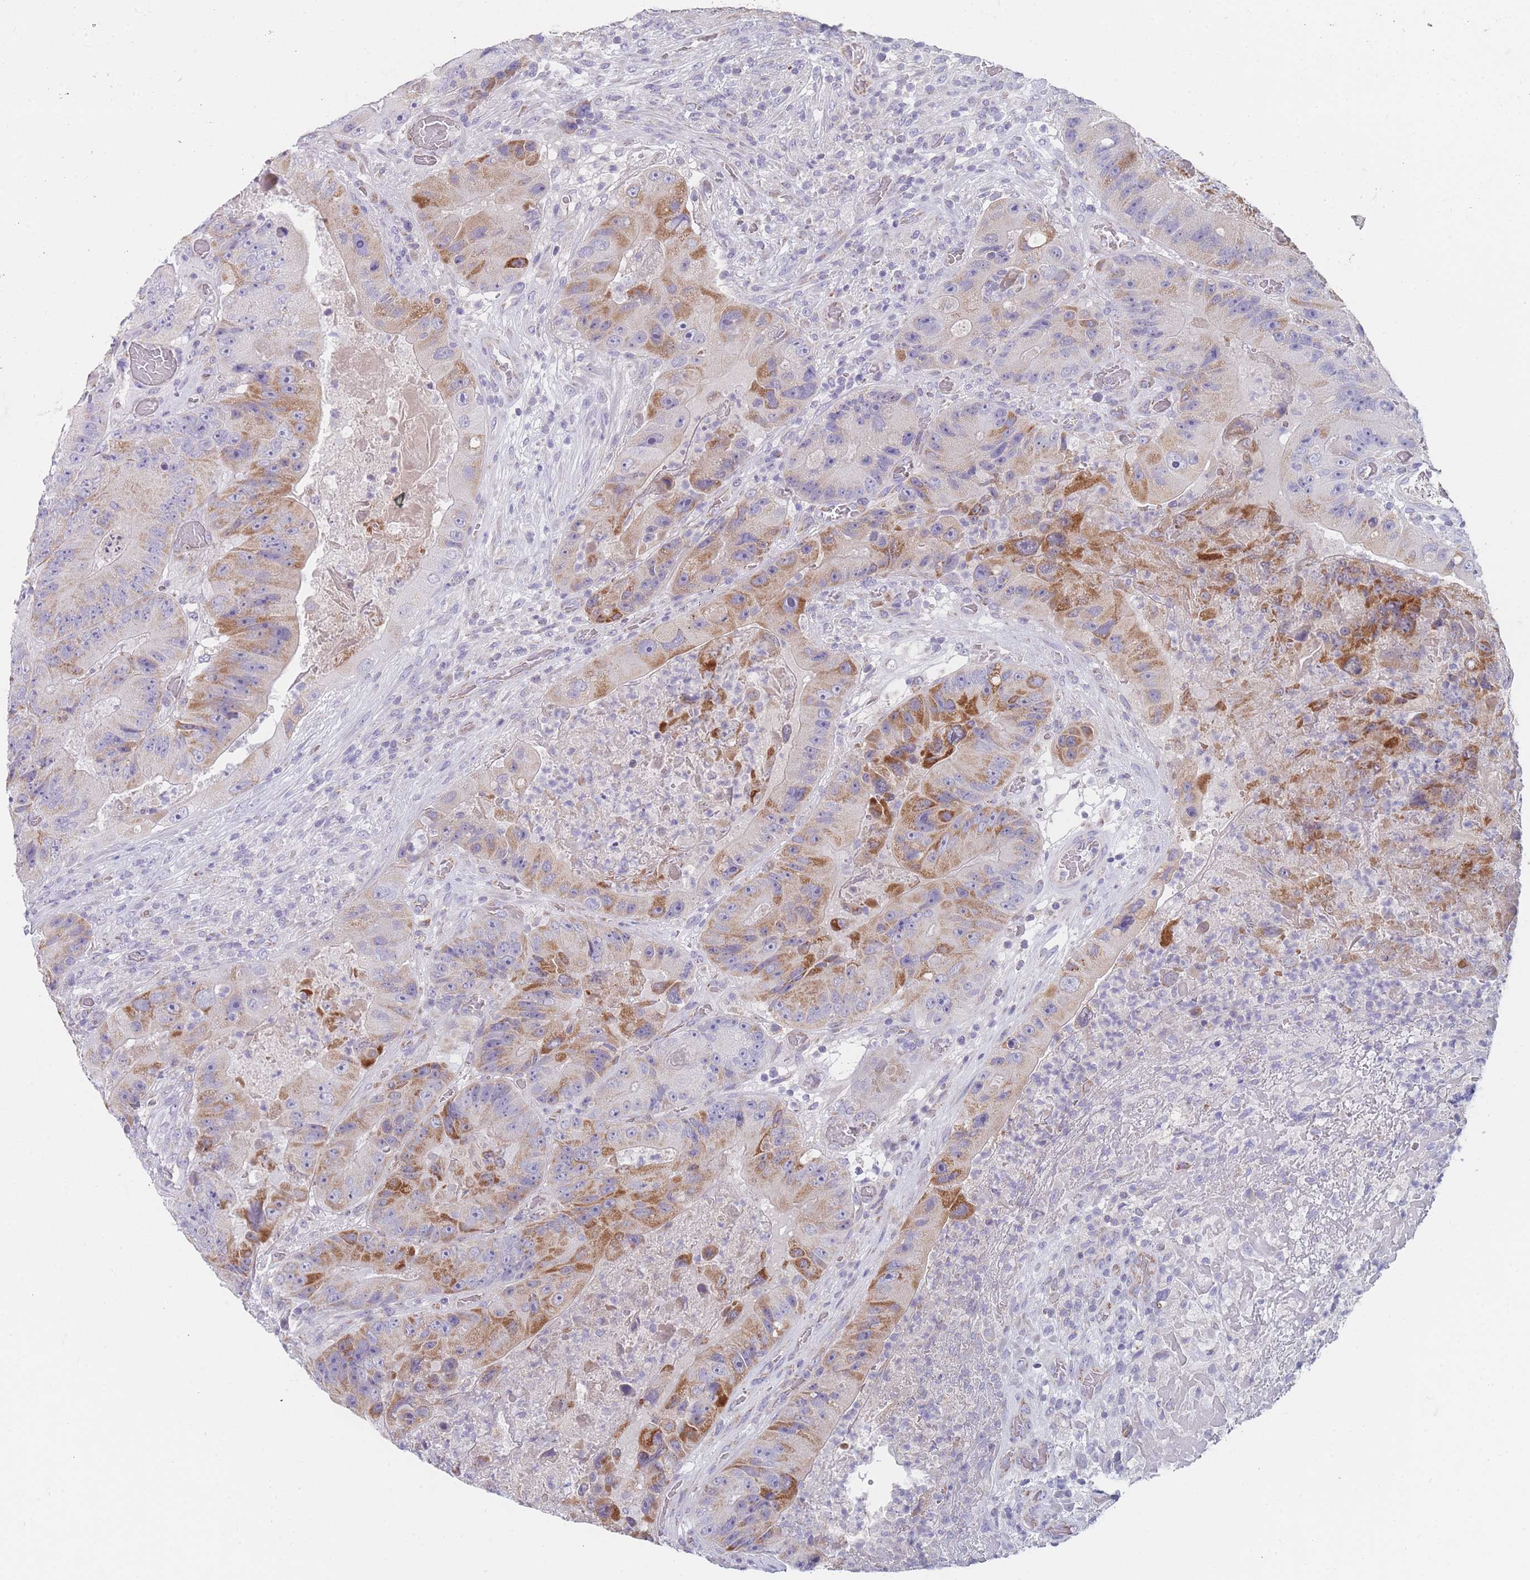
{"staining": {"intensity": "moderate", "quantity": ">75%", "location": "cytoplasmic/membranous"}, "tissue": "colorectal cancer", "cell_type": "Tumor cells", "image_type": "cancer", "snomed": [{"axis": "morphology", "description": "Adenocarcinoma, NOS"}, {"axis": "topography", "description": "Colon"}], "caption": "Immunohistochemistry of colorectal cancer (adenocarcinoma) reveals medium levels of moderate cytoplasmic/membranous expression in approximately >75% of tumor cells.", "gene": "MRPS14", "patient": {"sex": "female", "age": 86}}